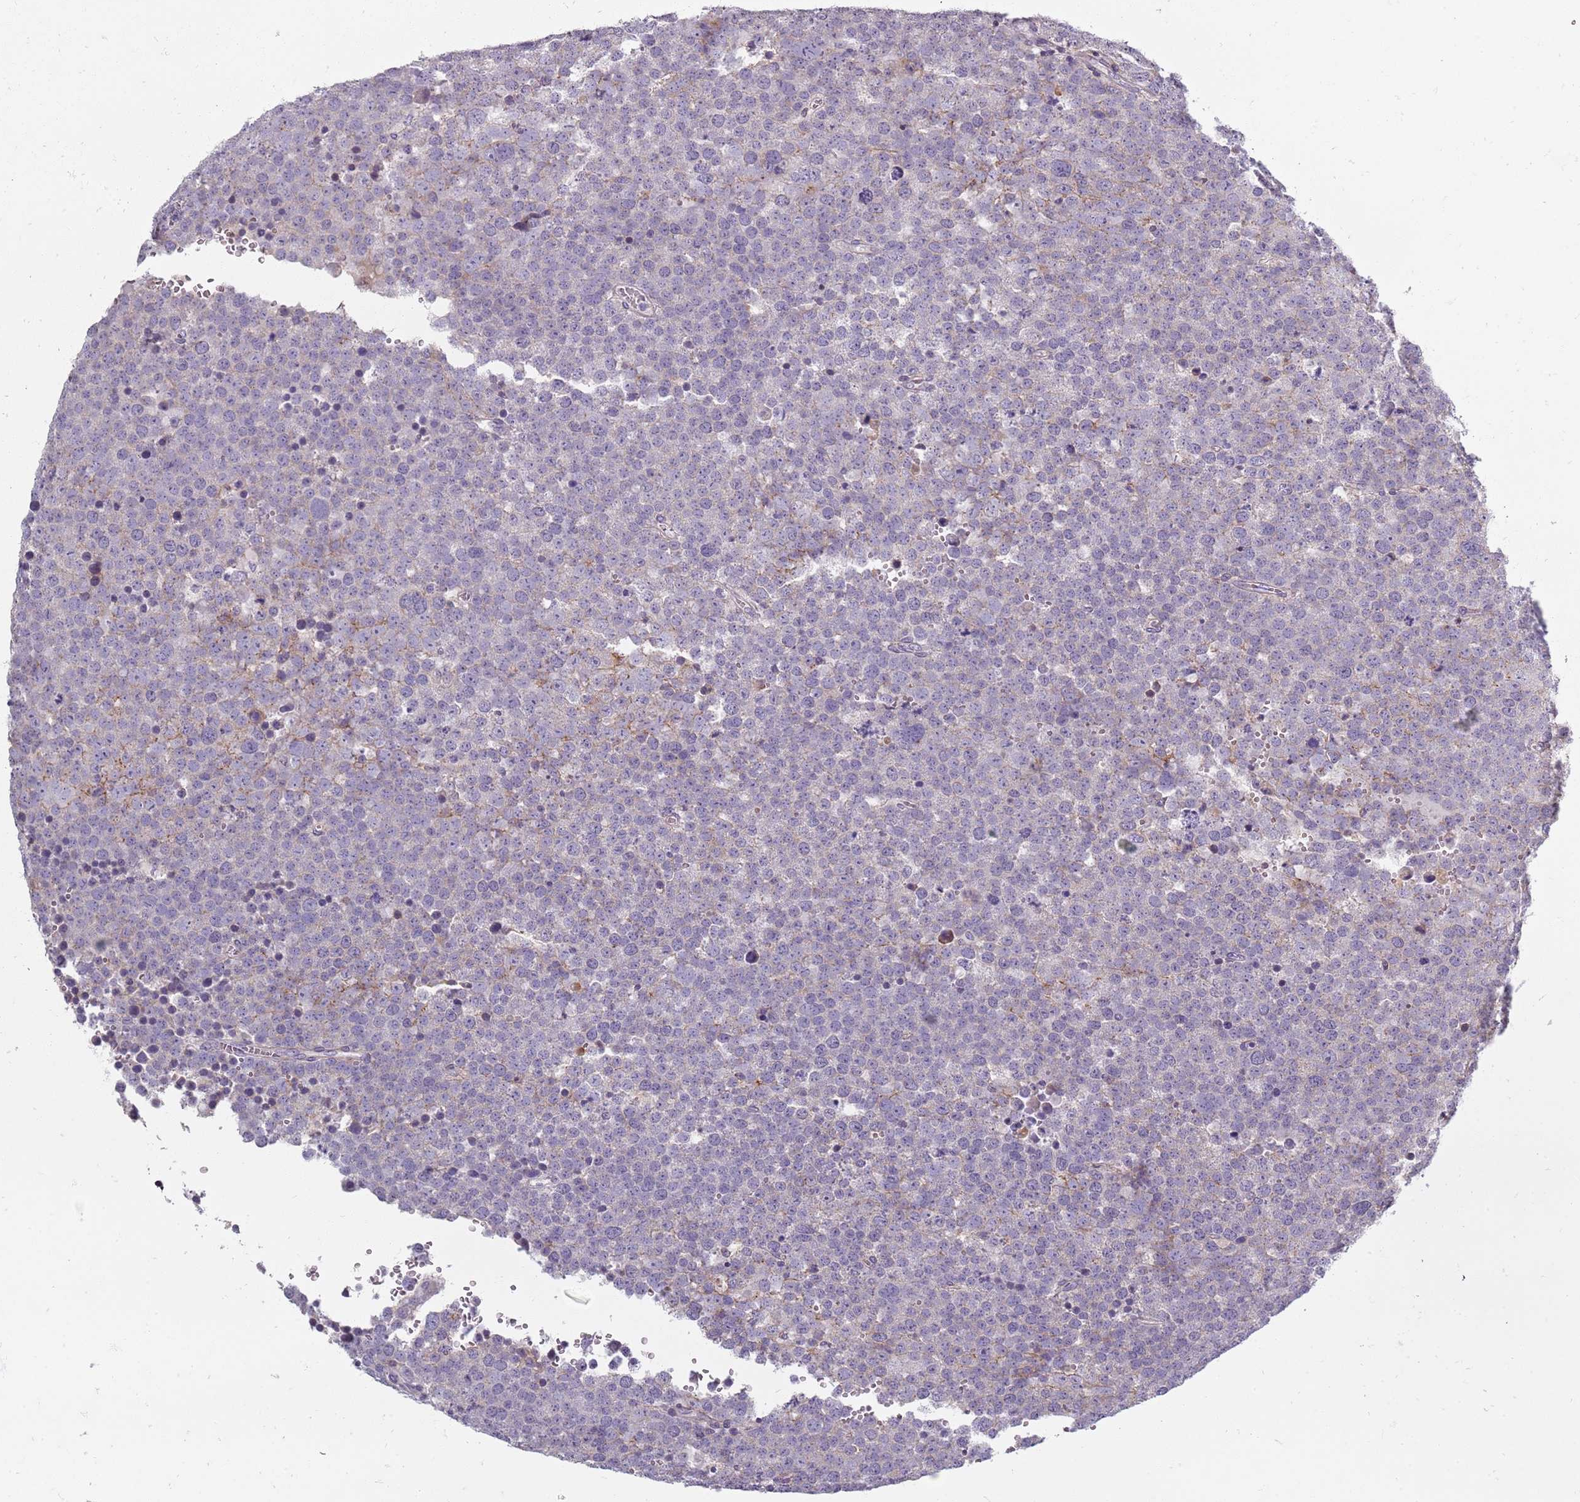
{"staining": {"intensity": "negative", "quantity": "none", "location": "none"}, "tissue": "testis cancer", "cell_type": "Tumor cells", "image_type": "cancer", "snomed": [{"axis": "morphology", "description": "Seminoma, NOS"}, {"axis": "topography", "description": "Testis"}], "caption": "The immunohistochemistry (IHC) photomicrograph has no significant expression in tumor cells of seminoma (testis) tissue.", "gene": "SYNGR3", "patient": {"sex": "male", "age": 71}}